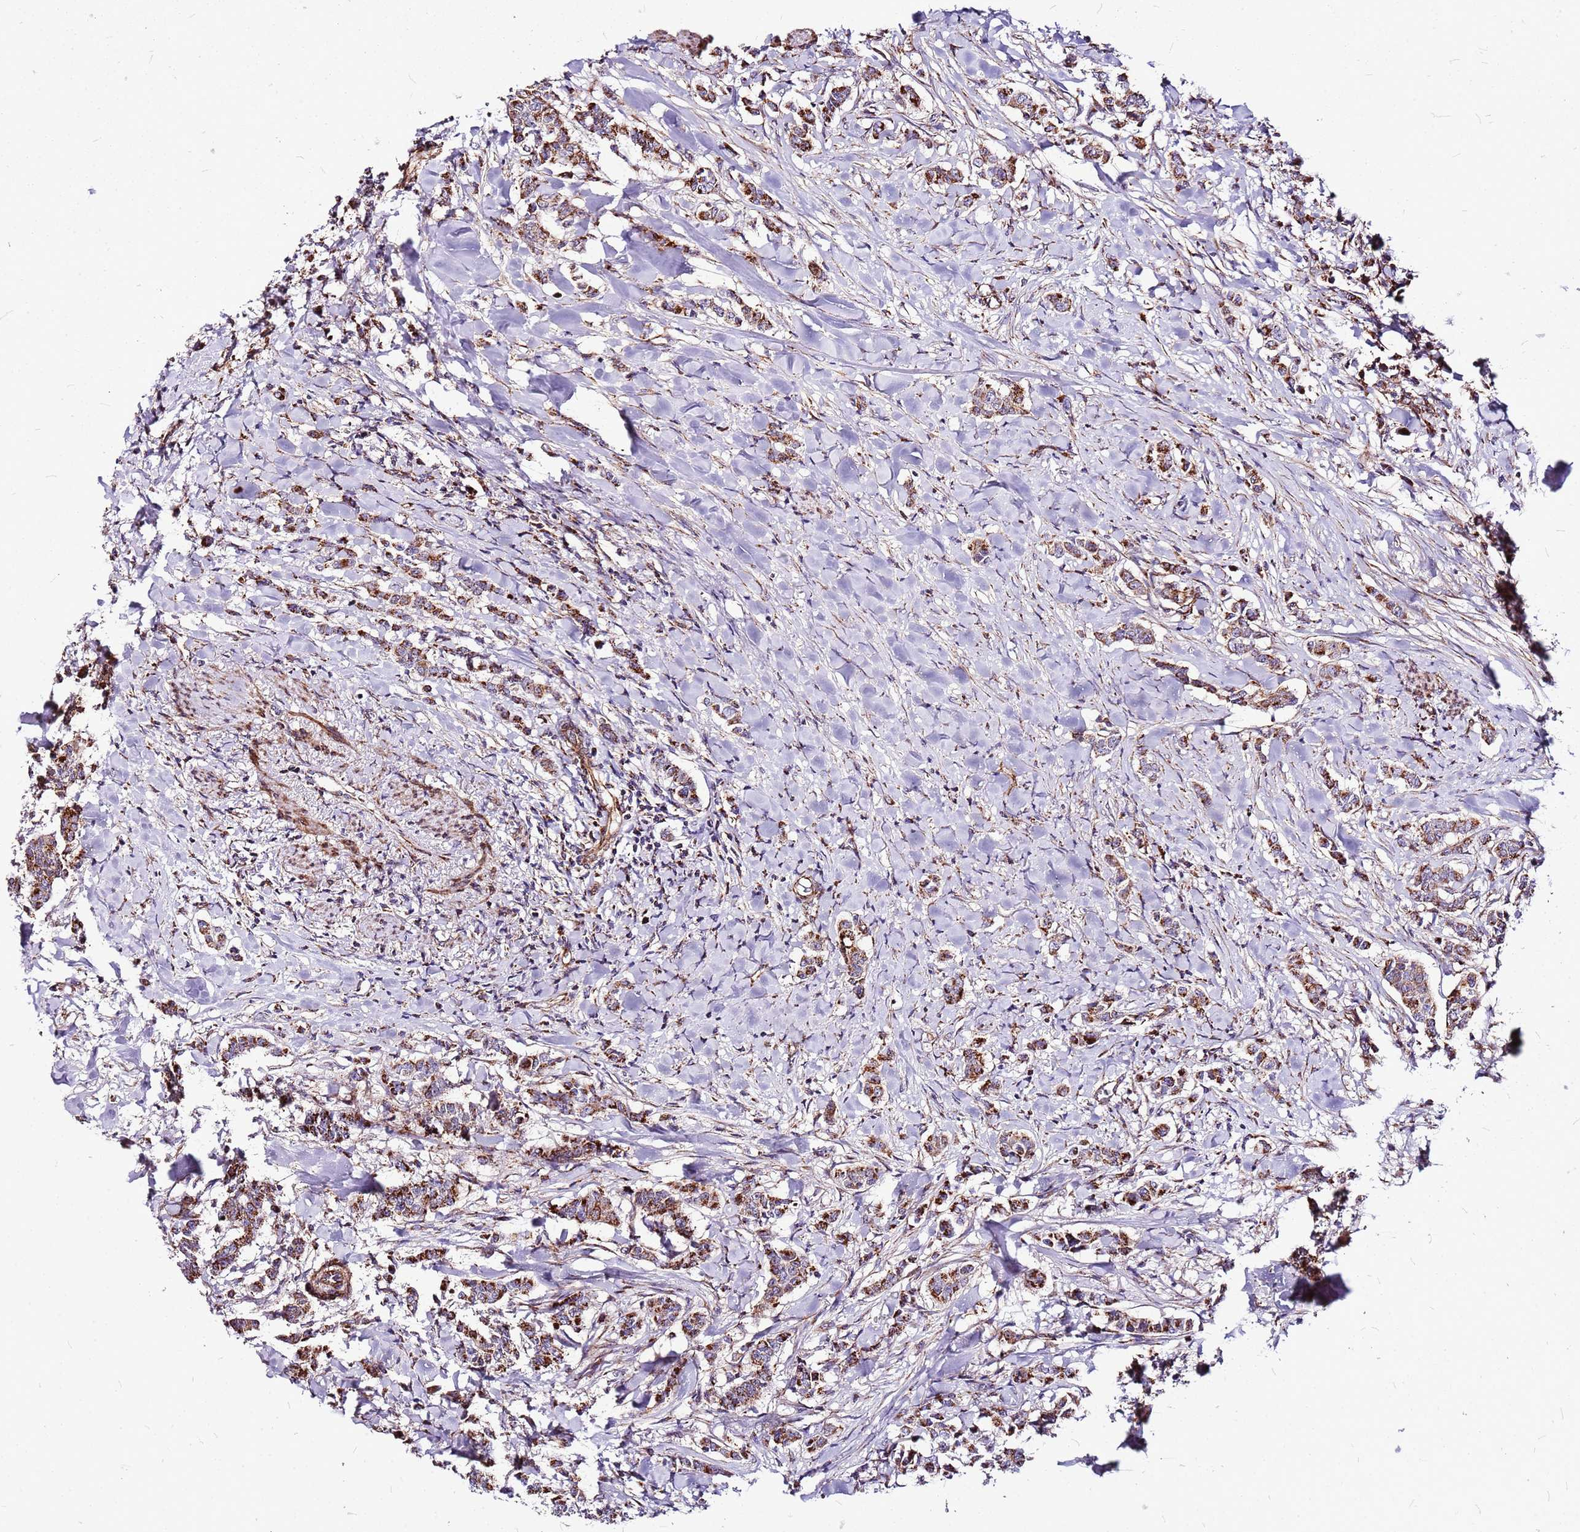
{"staining": {"intensity": "moderate", "quantity": ">75%", "location": "cytoplasmic/membranous"}, "tissue": "breast cancer", "cell_type": "Tumor cells", "image_type": "cancer", "snomed": [{"axis": "morphology", "description": "Duct carcinoma"}, {"axis": "topography", "description": "Breast"}], "caption": "DAB immunohistochemical staining of human breast cancer shows moderate cytoplasmic/membranous protein staining in approximately >75% of tumor cells.", "gene": "OR51T1", "patient": {"sex": "female", "age": 40}}